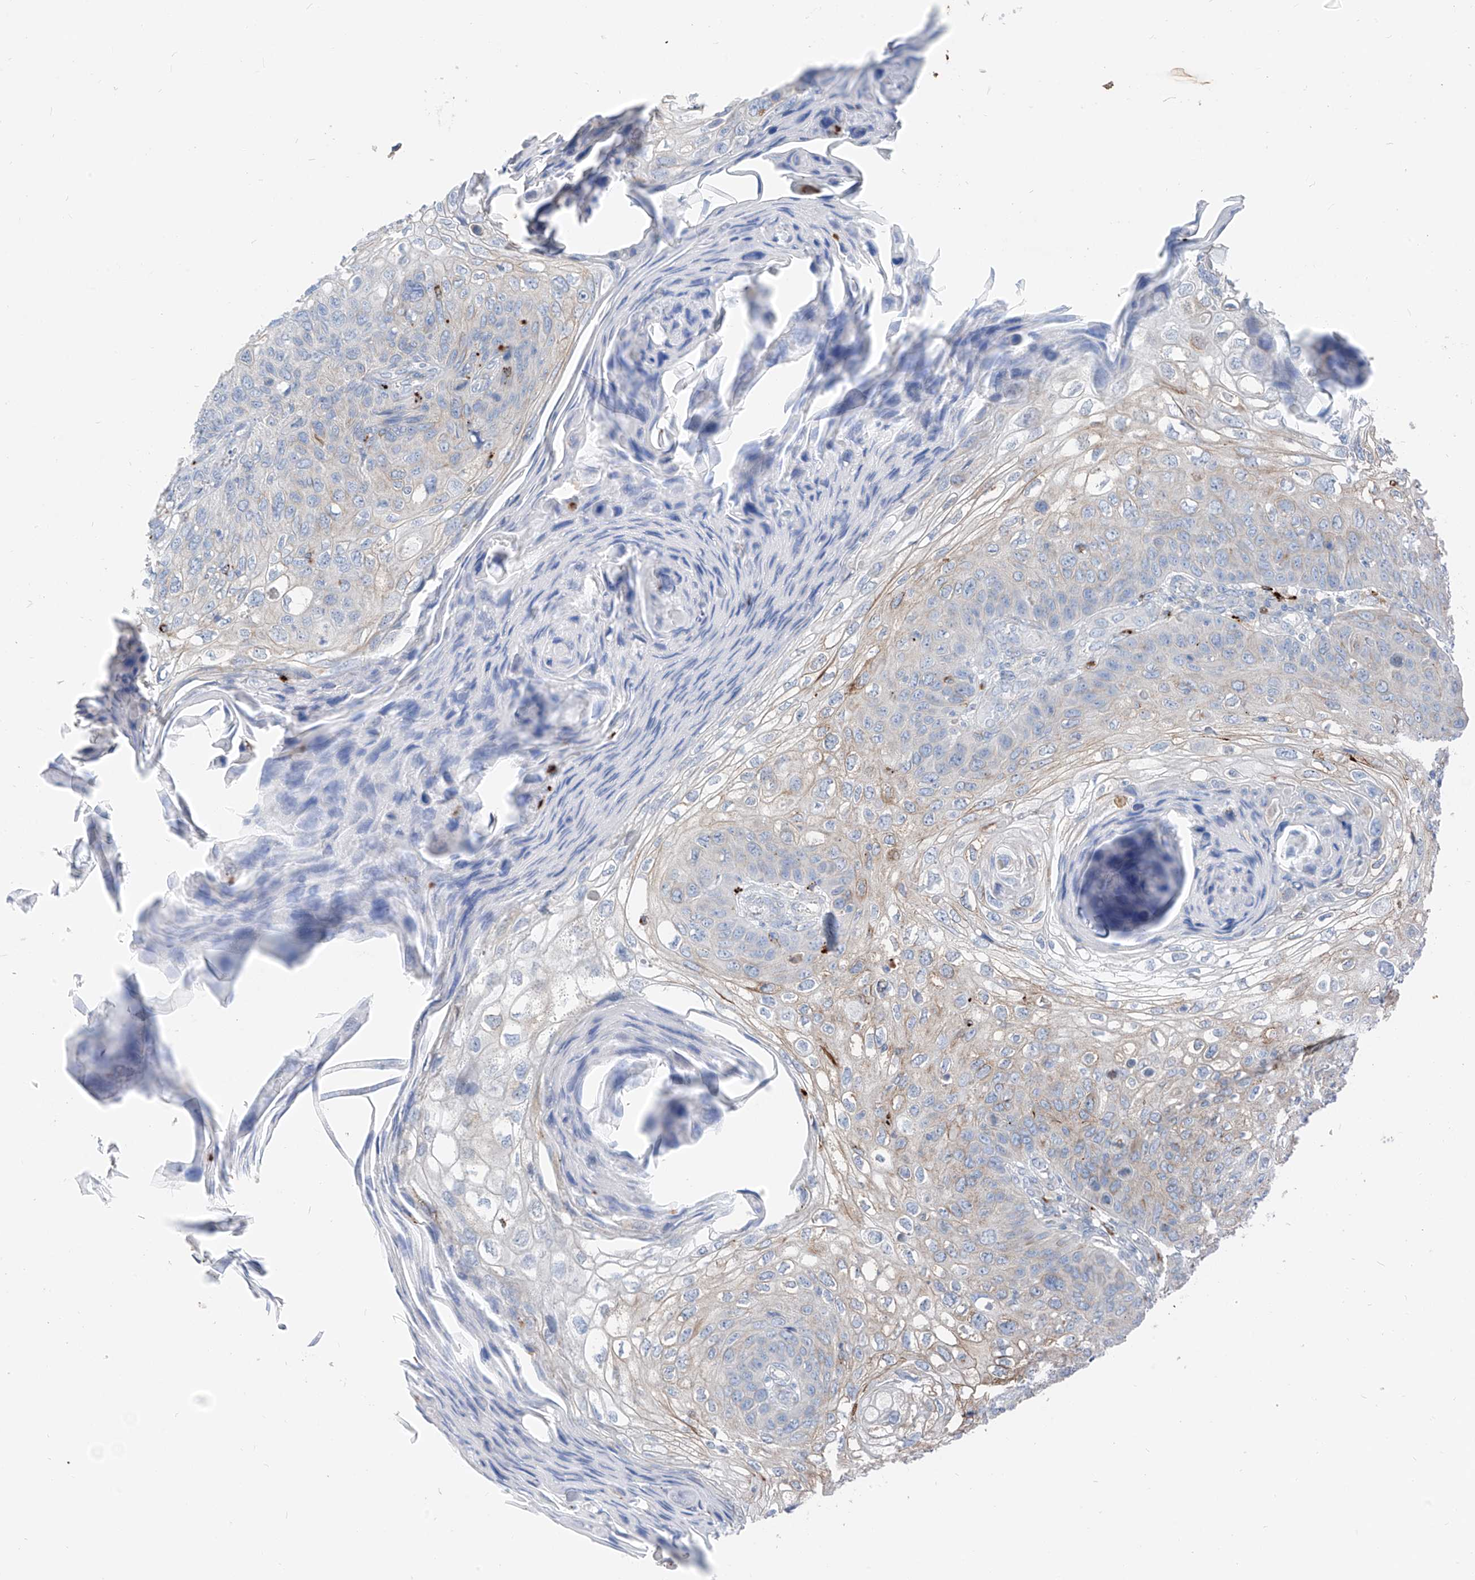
{"staining": {"intensity": "weak", "quantity": "<25%", "location": "cytoplasmic/membranous"}, "tissue": "skin cancer", "cell_type": "Tumor cells", "image_type": "cancer", "snomed": [{"axis": "morphology", "description": "Squamous cell carcinoma, NOS"}, {"axis": "topography", "description": "Skin"}], "caption": "Immunohistochemistry (IHC) photomicrograph of squamous cell carcinoma (skin) stained for a protein (brown), which displays no staining in tumor cells. (DAB immunohistochemistry, high magnification).", "gene": "GPR137C", "patient": {"sex": "female", "age": 90}}